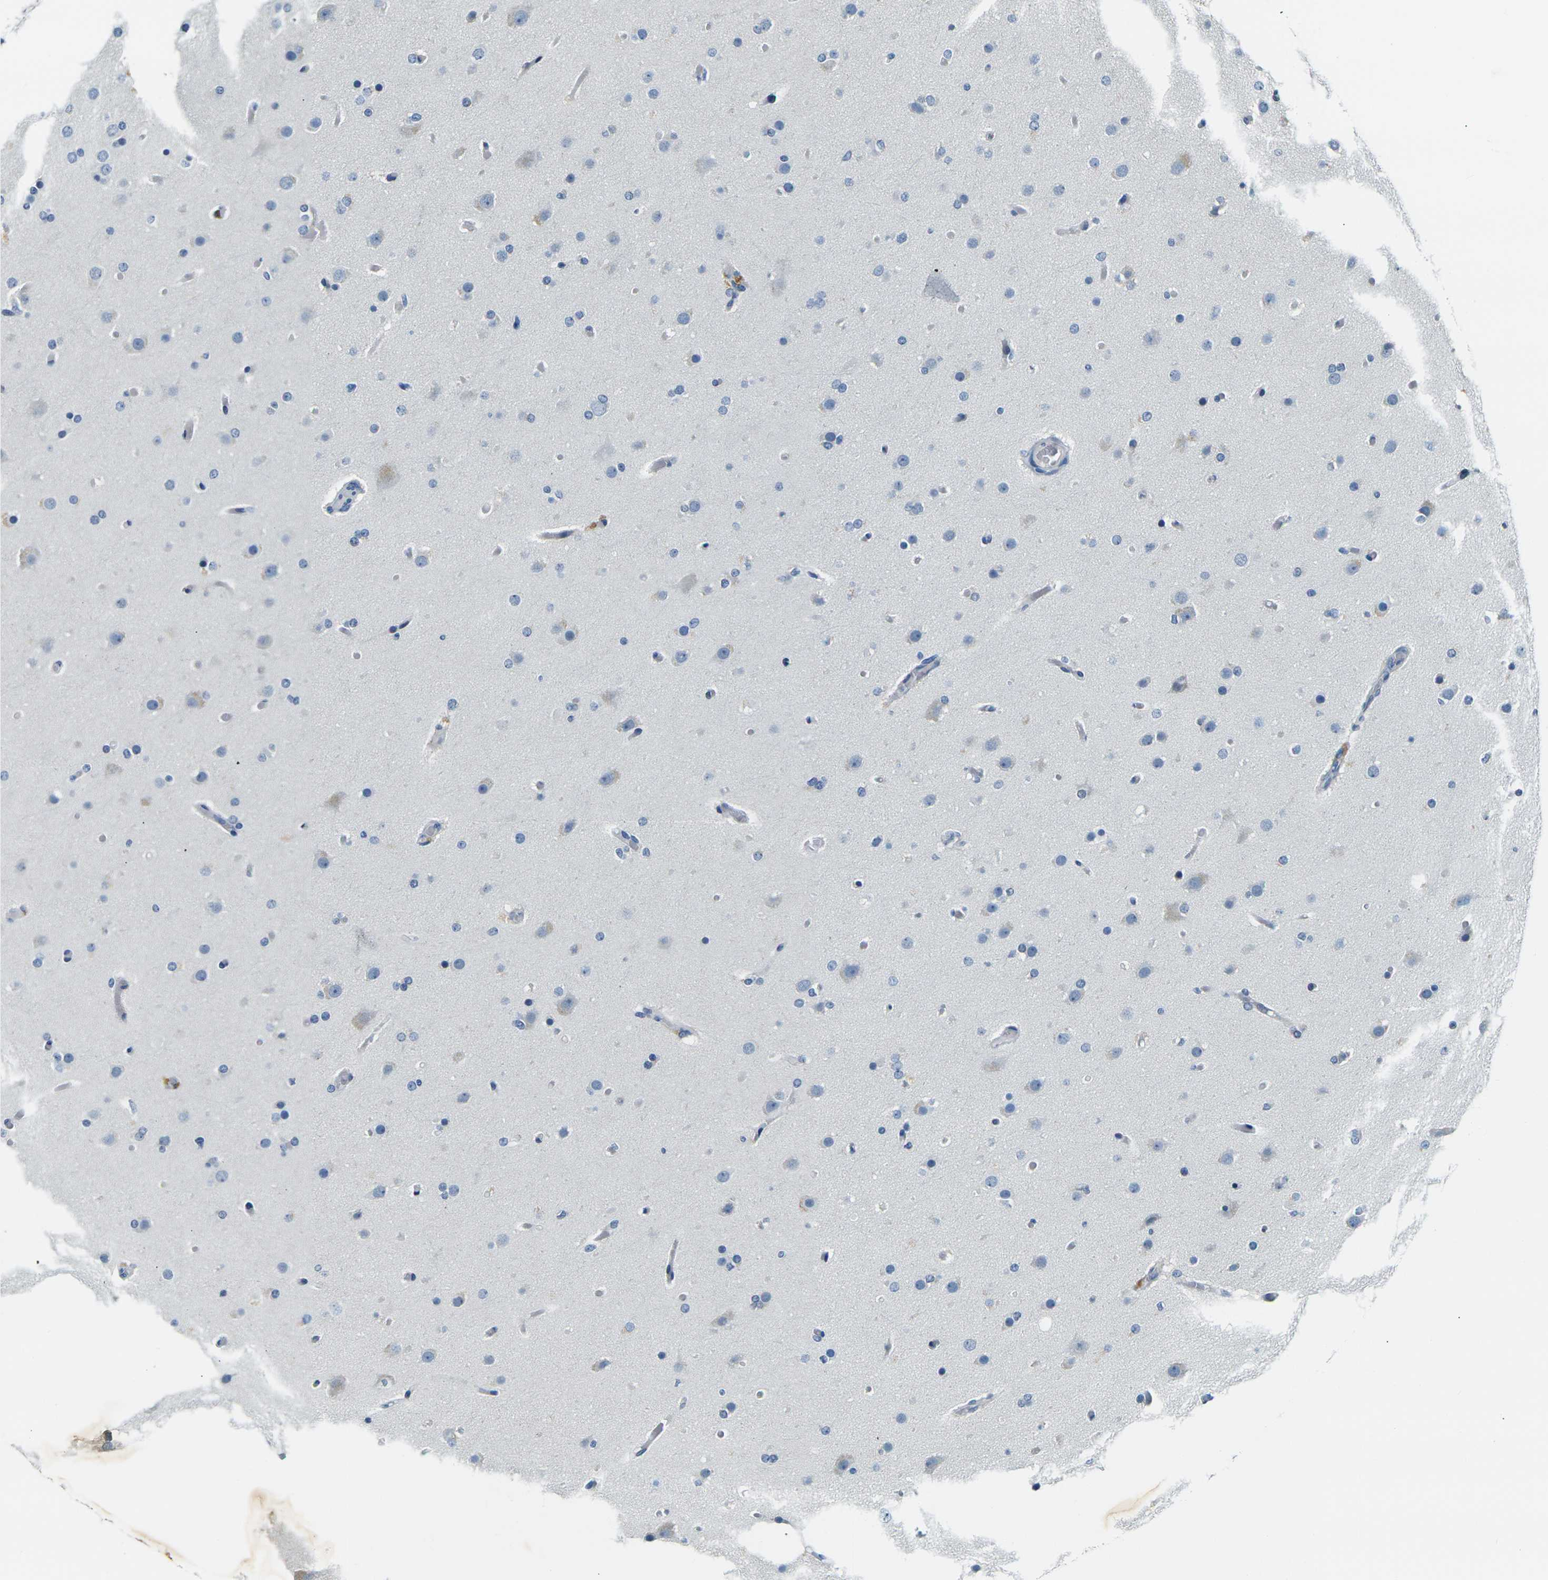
{"staining": {"intensity": "negative", "quantity": "none", "location": "none"}, "tissue": "glioma", "cell_type": "Tumor cells", "image_type": "cancer", "snomed": [{"axis": "morphology", "description": "Glioma, malignant, High grade"}, {"axis": "topography", "description": "Cerebral cortex"}], "caption": "The histopathology image reveals no significant staining in tumor cells of glioma.", "gene": "SHISAL2B", "patient": {"sex": "female", "age": 36}}